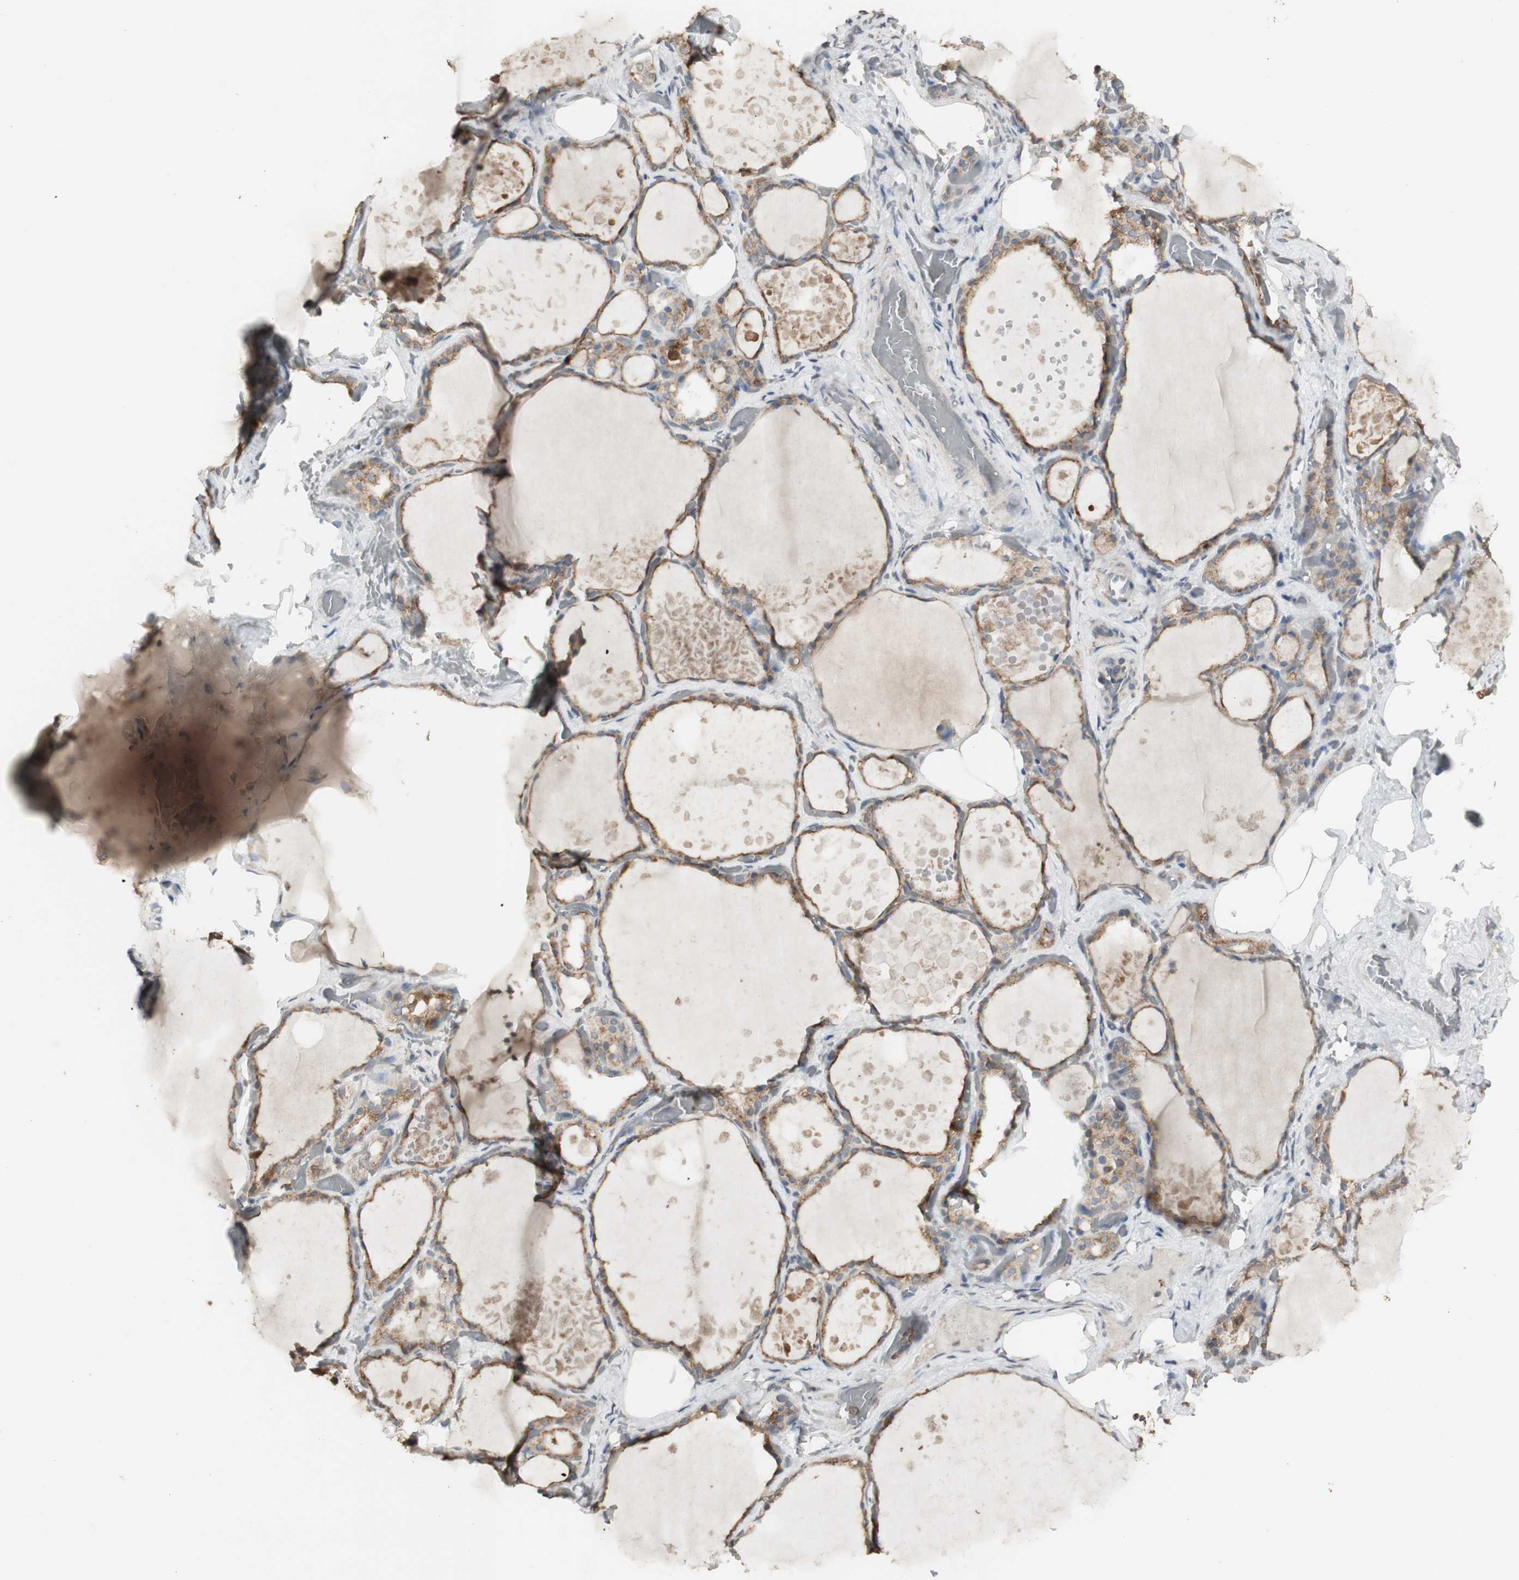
{"staining": {"intensity": "moderate", "quantity": ">75%", "location": "cytoplasmic/membranous"}, "tissue": "thyroid gland", "cell_type": "Glandular cells", "image_type": "normal", "snomed": [{"axis": "morphology", "description": "Normal tissue, NOS"}, {"axis": "topography", "description": "Thyroid gland"}], "caption": "Approximately >75% of glandular cells in benign thyroid gland reveal moderate cytoplasmic/membranous protein expression as visualized by brown immunohistochemical staining.", "gene": "ATP6V1E1", "patient": {"sex": "male", "age": 61}}